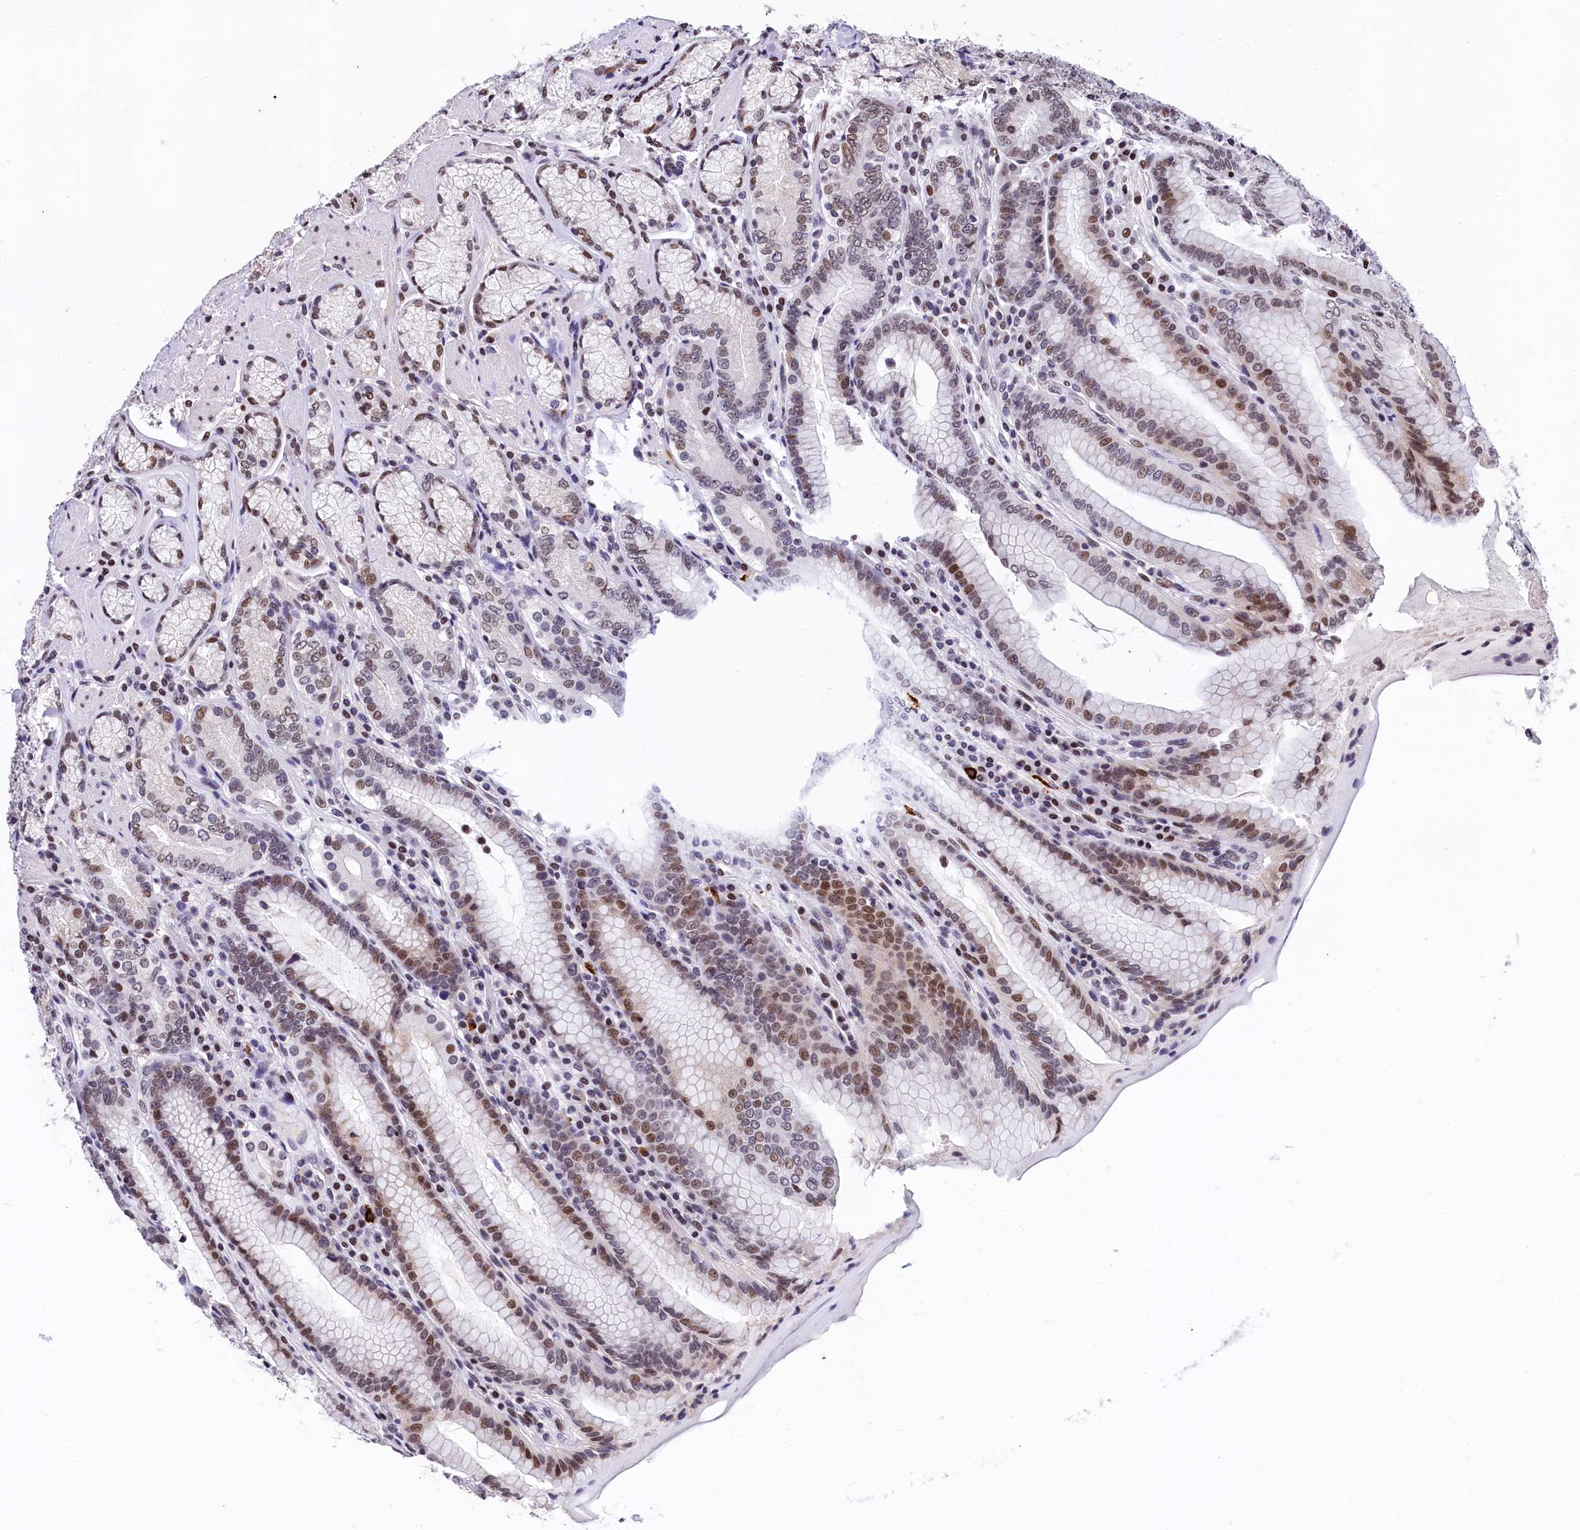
{"staining": {"intensity": "moderate", "quantity": "25%-75%", "location": "nuclear"}, "tissue": "stomach", "cell_type": "Glandular cells", "image_type": "normal", "snomed": [{"axis": "morphology", "description": "Normal tissue, NOS"}, {"axis": "topography", "description": "Stomach, upper"}, {"axis": "topography", "description": "Stomach, lower"}], "caption": "Immunohistochemical staining of normal stomach reveals medium levels of moderate nuclear staining in approximately 25%-75% of glandular cells. The staining was performed using DAB, with brown indicating positive protein expression. Nuclei are stained blue with hematoxylin.", "gene": "FAM217B", "patient": {"sex": "female", "age": 76}}